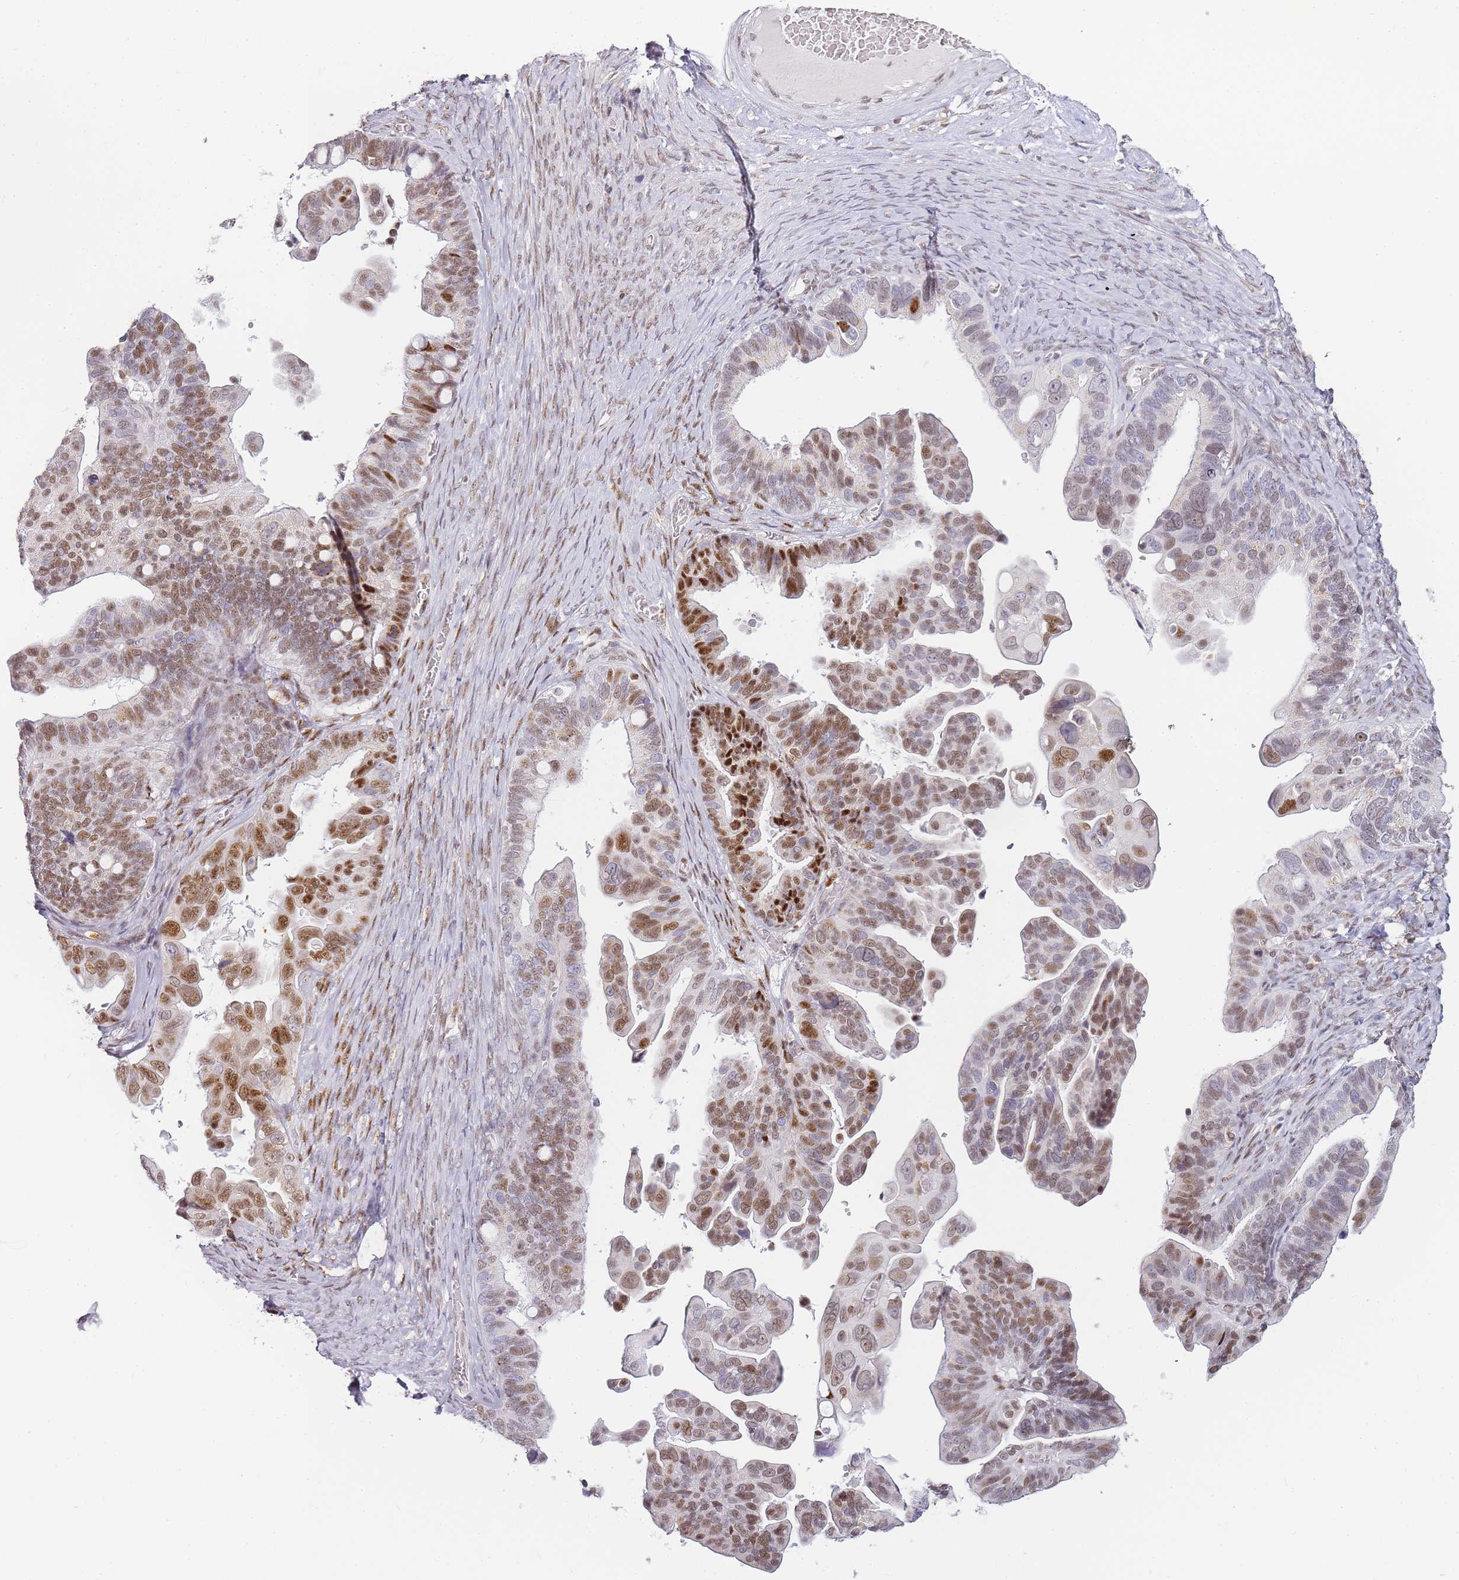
{"staining": {"intensity": "moderate", "quantity": "25%-75%", "location": "nuclear"}, "tissue": "ovarian cancer", "cell_type": "Tumor cells", "image_type": "cancer", "snomed": [{"axis": "morphology", "description": "Cystadenocarcinoma, serous, NOS"}, {"axis": "topography", "description": "Ovary"}], "caption": "Serous cystadenocarcinoma (ovarian) stained with IHC exhibits moderate nuclear expression in approximately 25%-75% of tumor cells.", "gene": "JAKMIP1", "patient": {"sex": "female", "age": 56}}